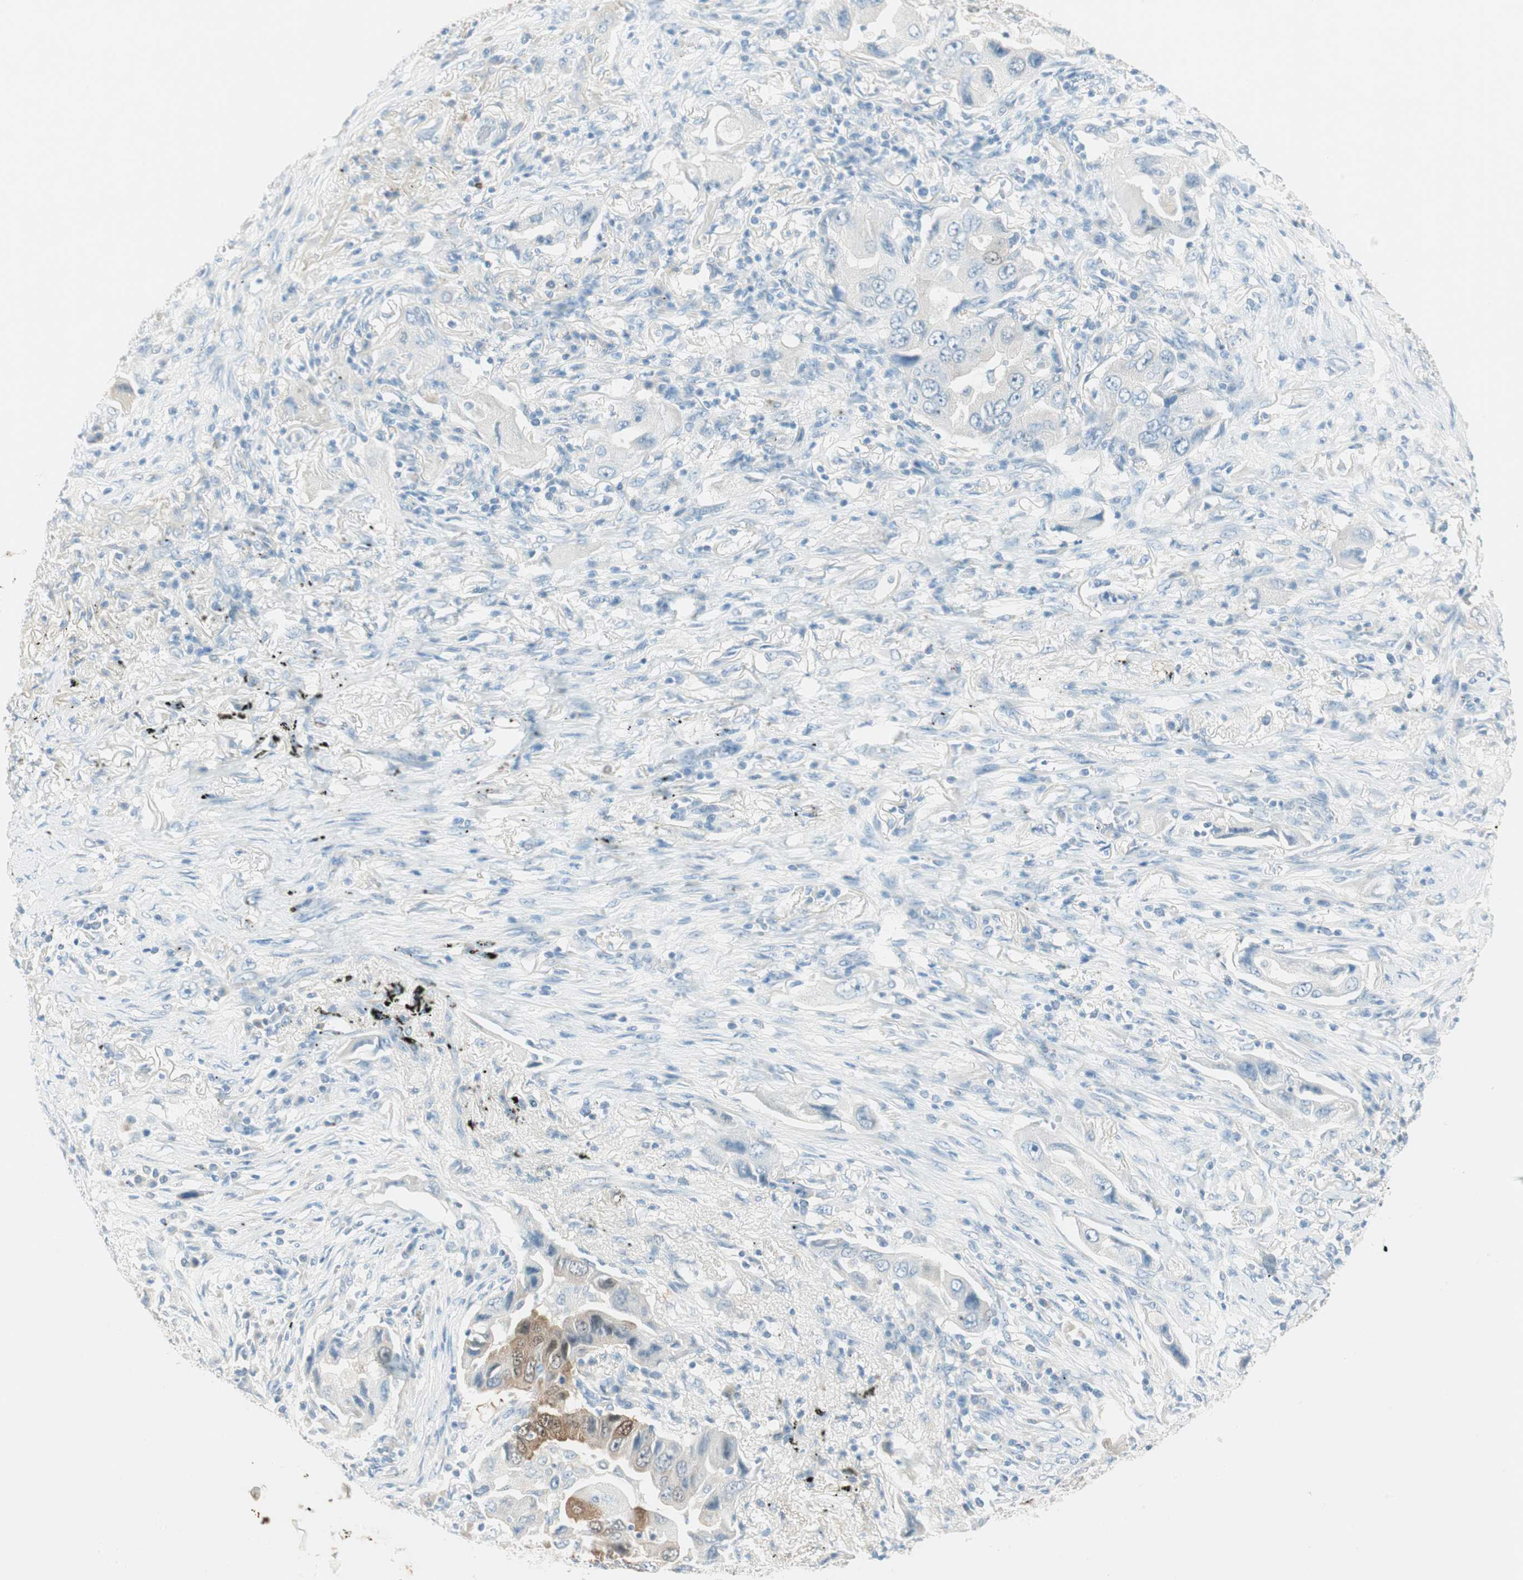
{"staining": {"intensity": "moderate", "quantity": "<25%", "location": "cytoplasmic/membranous,nuclear"}, "tissue": "lung cancer", "cell_type": "Tumor cells", "image_type": "cancer", "snomed": [{"axis": "morphology", "description": "Adenocarcinoma, NOS"}, {"axis": "topography", "description": "Lung"}], "caption": "Lung adenocarcinoma stained with DAB (3,3'-diaminobenzidine) IHC shows low levels of moderate cytoplasmic/membranous and nuclear positivity in approximately <25% of tumor cells.", "gene": "HPGD", "patient": {"sex": "female", "age": 65}}